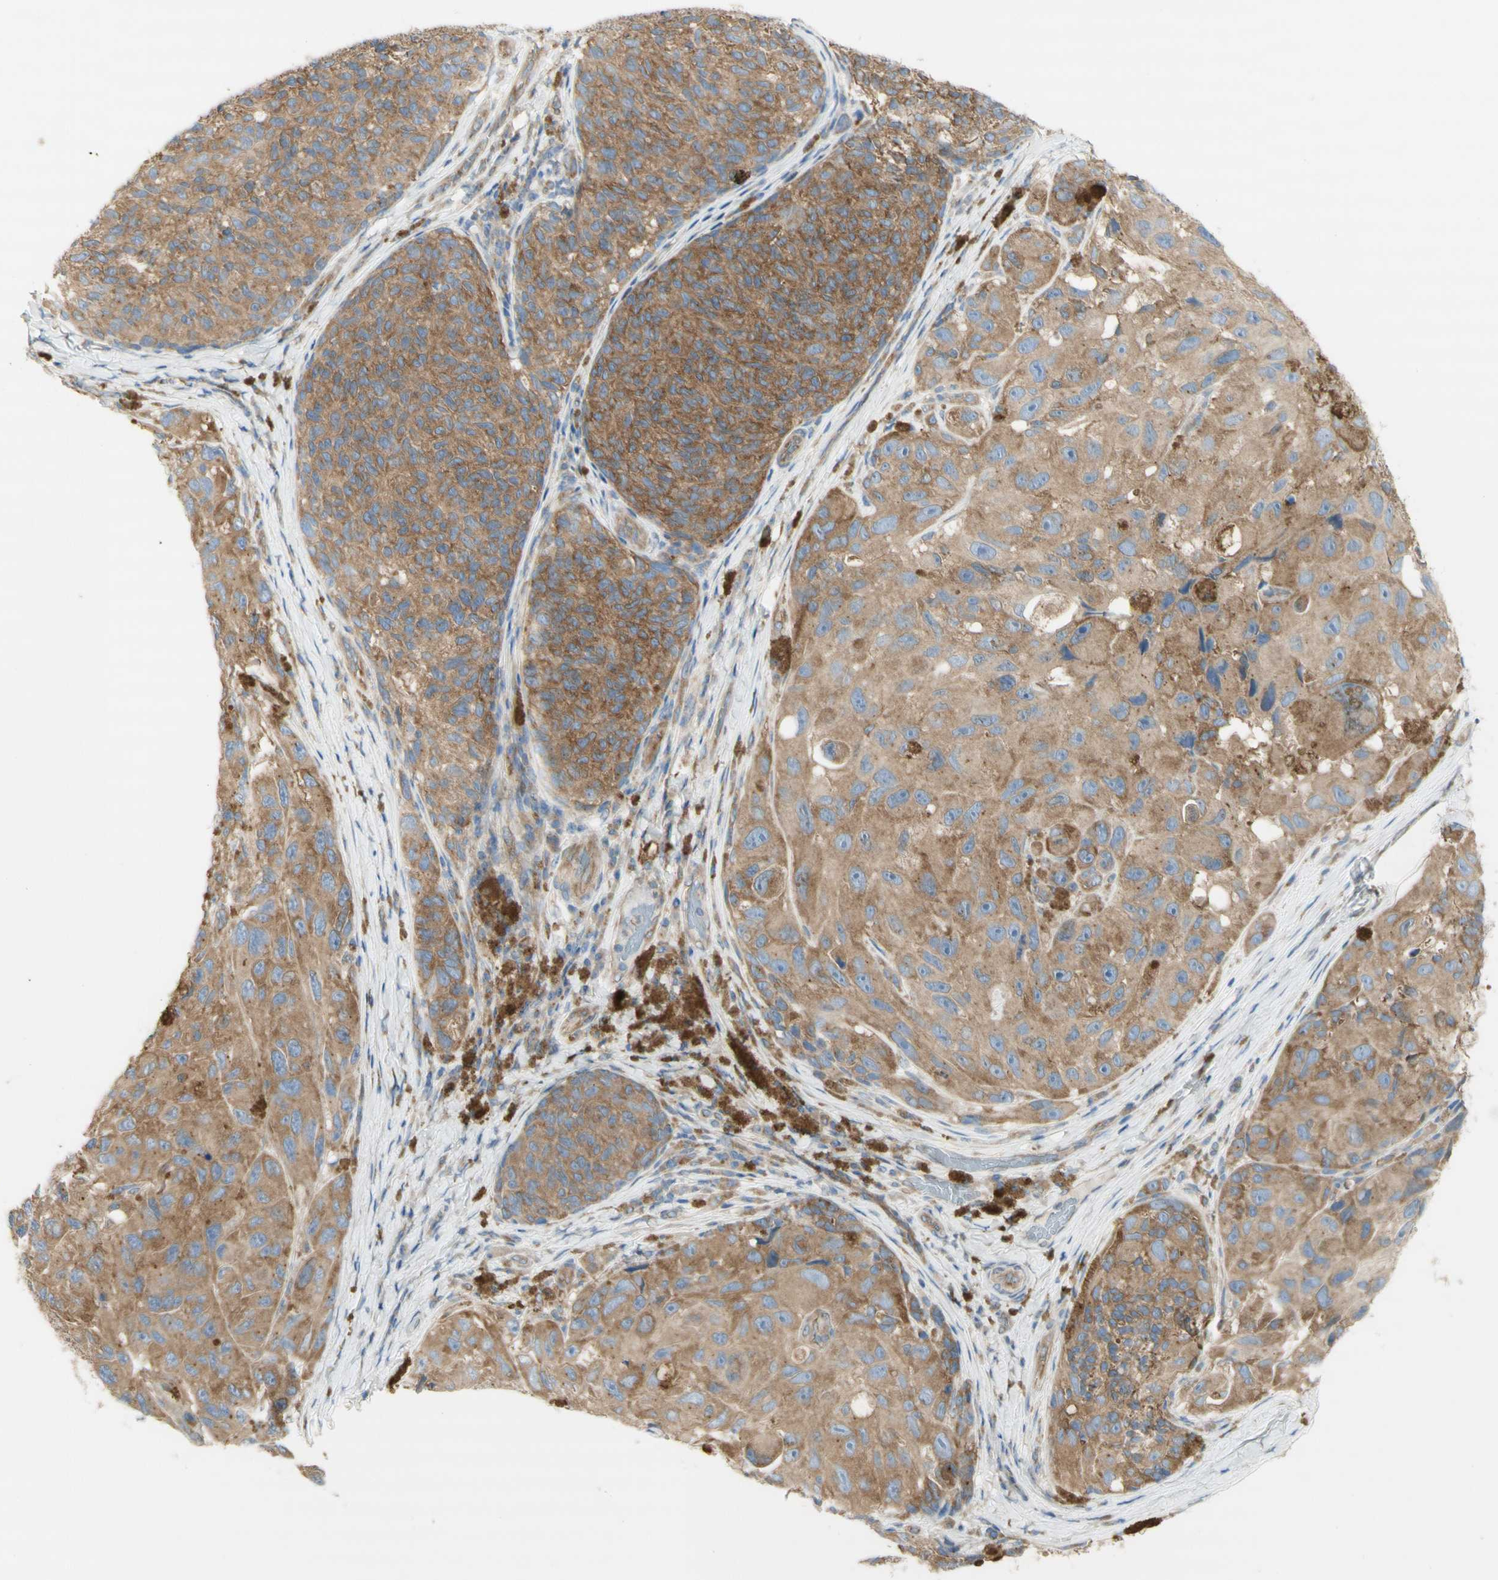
{"staining": {"intensity": "moderate", "quantity": "25%-75%", "location": "cytoplasmic/membranous"}, "tissue": "melanoma", "cell_type": "Tumor cells", "image_type": "cancer", "snomed": [{"axis": "morphology", "description": "Malignant melanoma, NOS"}, {"axis": "topography", "description": "Skin"}], "caption": "Melanoma stained with a brown dye shows moderate cytoplasmic/membranous positive expression in approximately 25%-75% of tumor cells.", "gene": "DYNC1H1", "patient": {"sex": "female", "age": 73}}